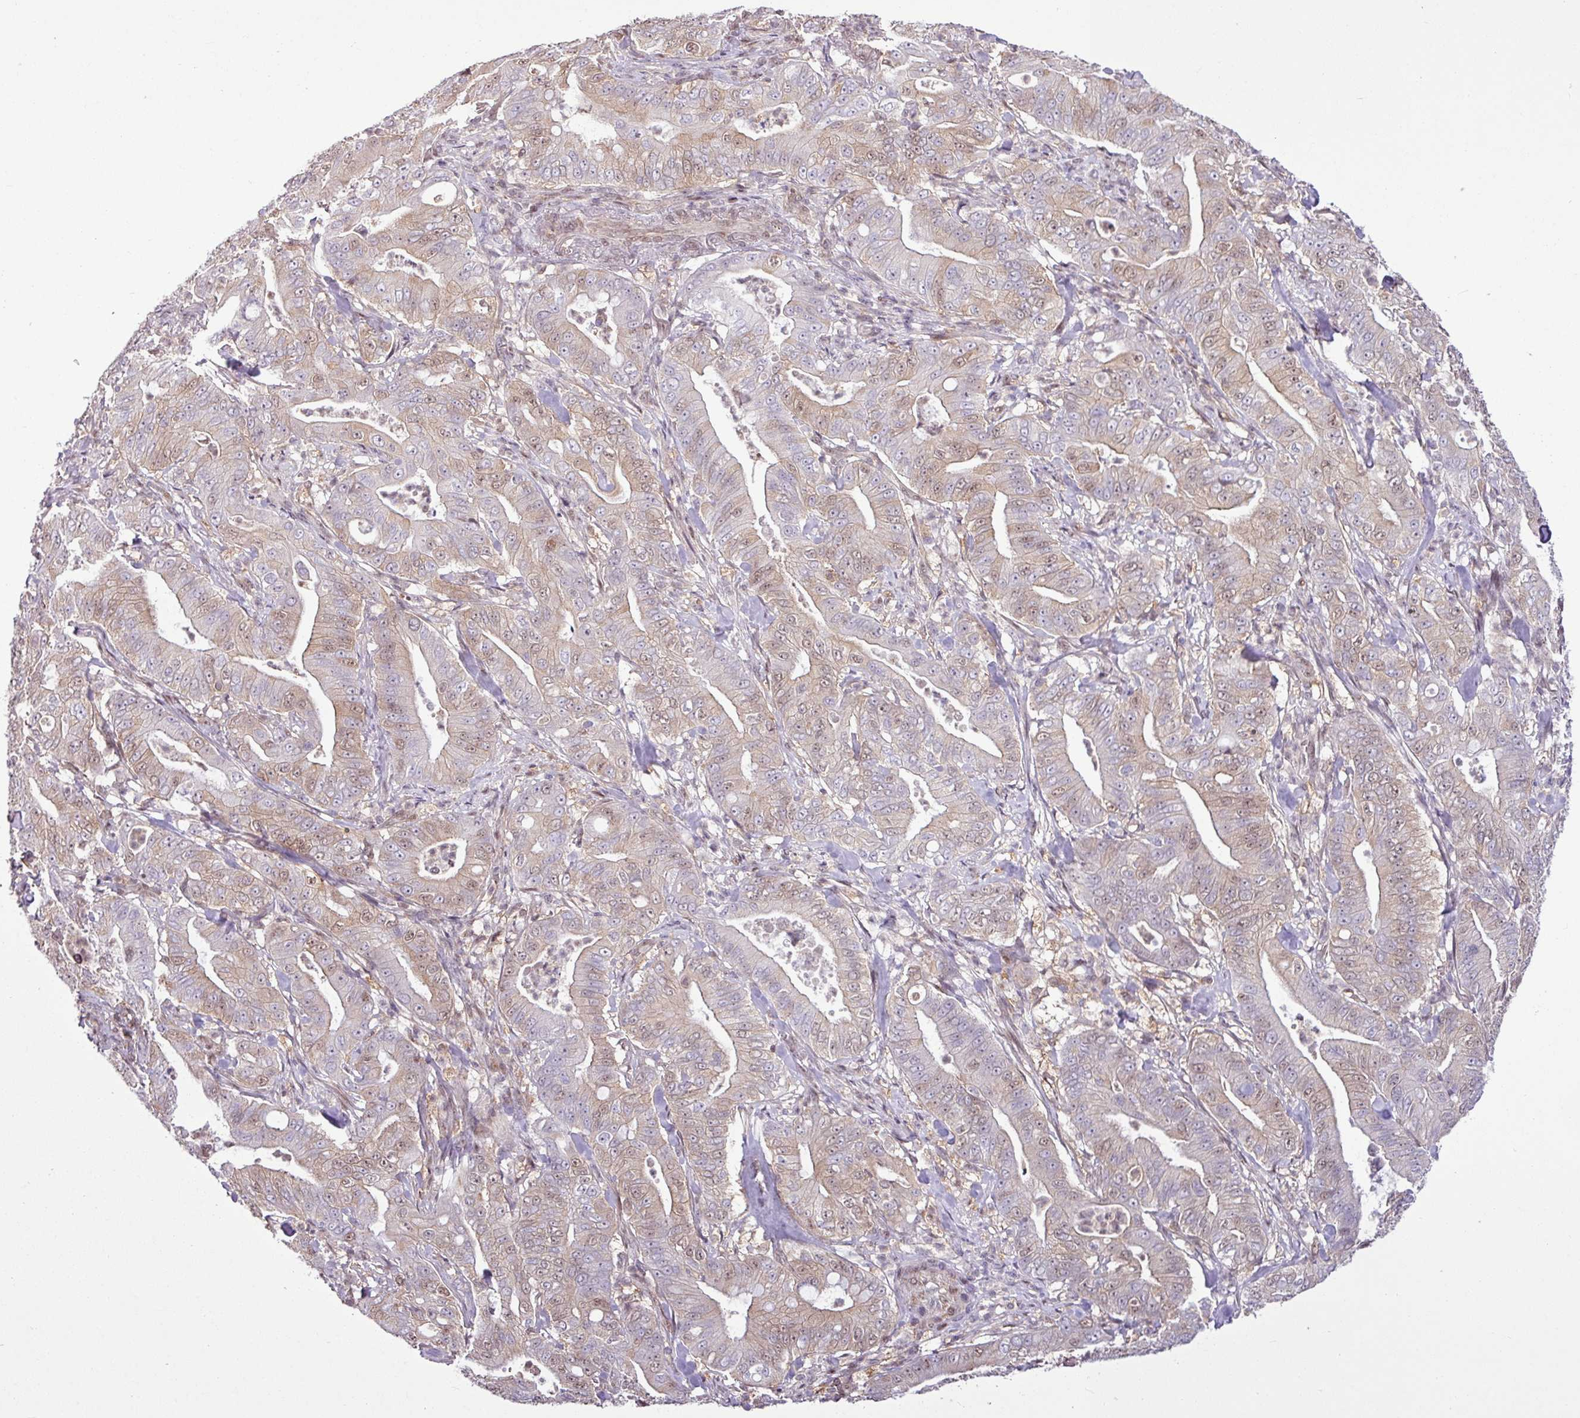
{"staining": {"intensity": "weak", "quantity": "25%-75%", "location": "cytoplasmic/membranous,nuclear"}, "tissue": "pancreatic cancer", "cell_type": "Tumor cells", "image_type": "cancer", "snomed": [{"axis": "morphology", "description": "Adenocarcinoma, NOS"}, {"axis": "topography", "description": "Pancreas"}], "caption": "Protein staining by immunohistochemistry (IHC) displays weak cytoplasmic/membranous and nuclear positivity in approximately 25%-75% of tumor cells in adenocarcinoma (pancreatic). The staining was performed using DAB to visualize the protein expression in brown, while the nuclei were stained in blue with hematoxylin (Magnification: 20x).", "gene": "ITPKC", "patient": {"sex": "male", "age": 71}}